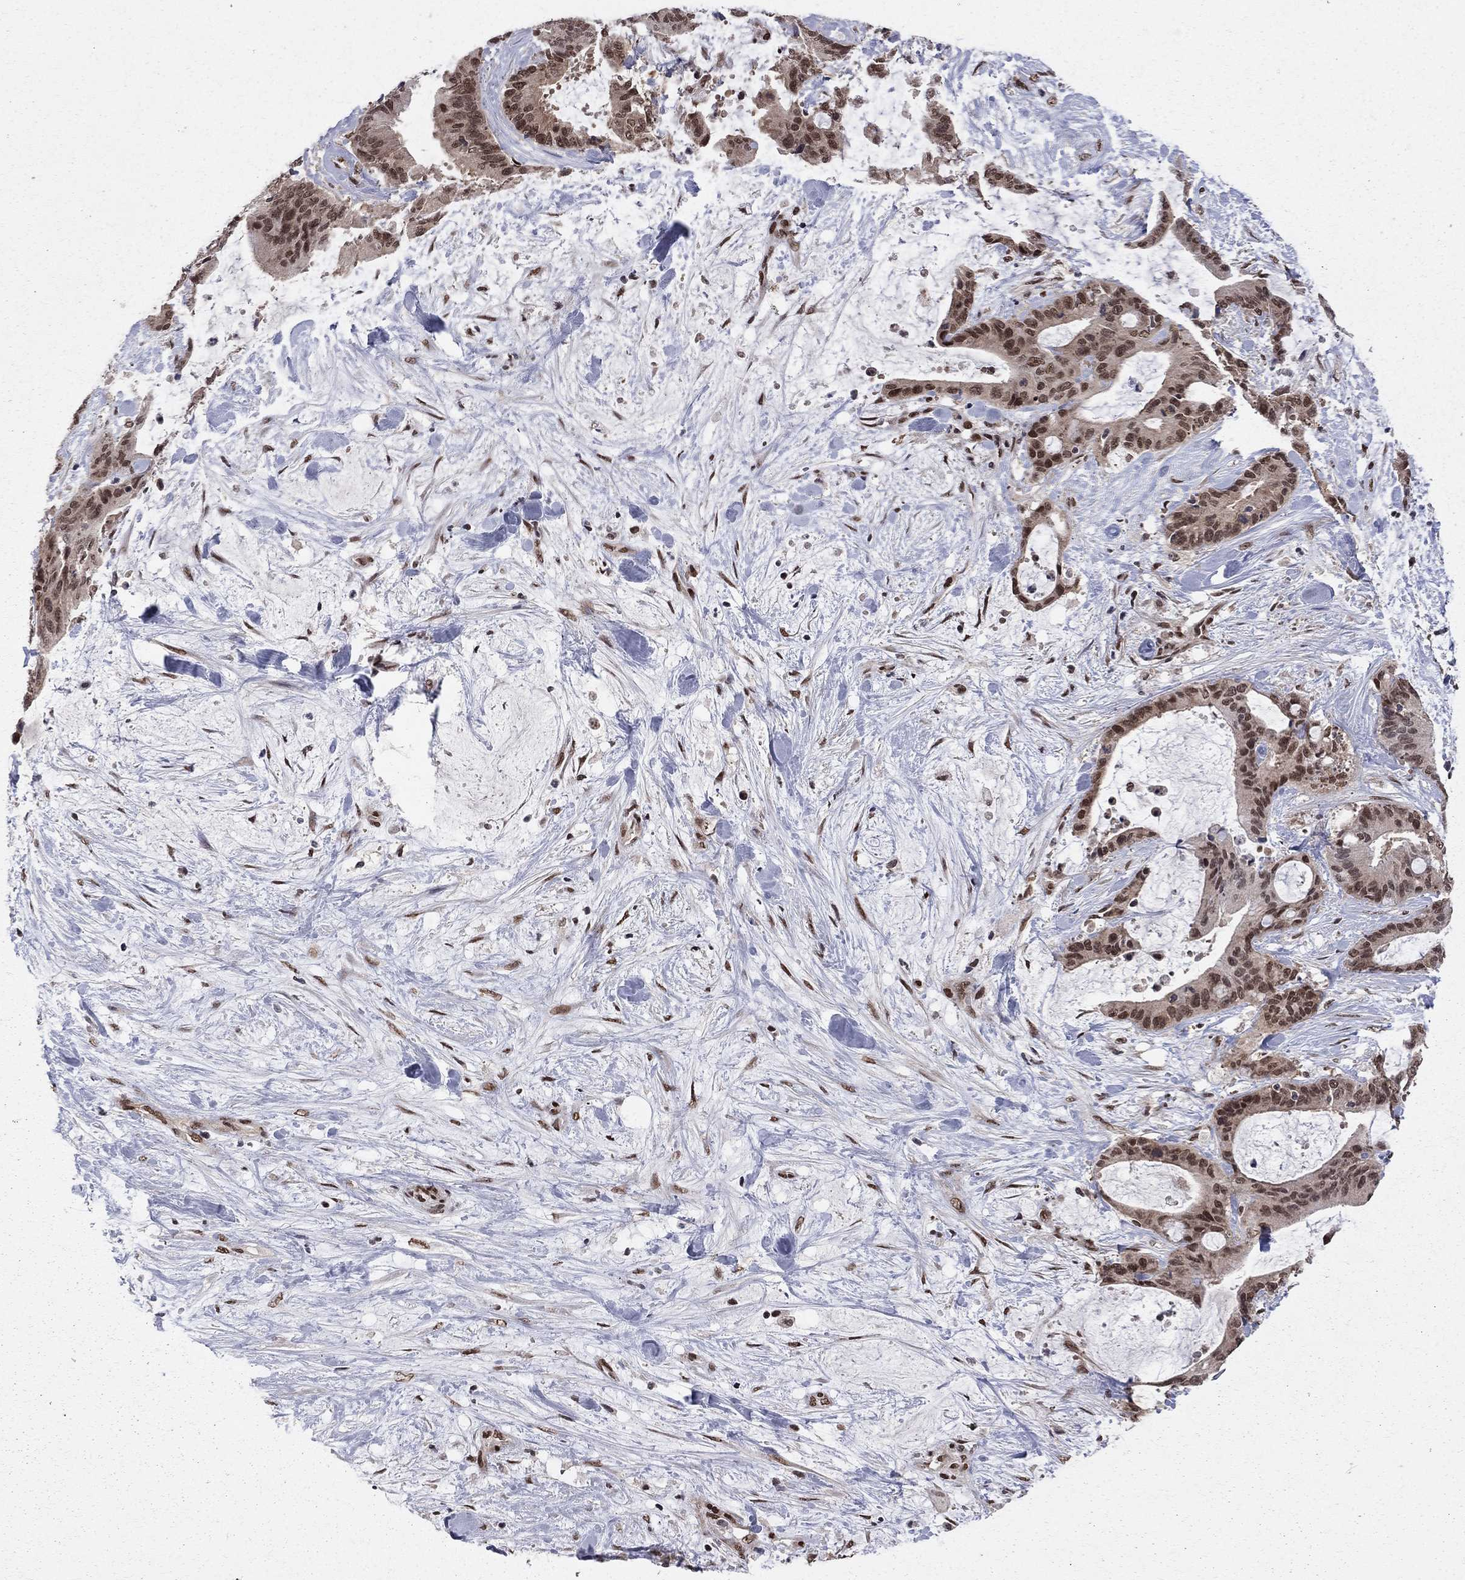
{"staining": {"intensity": "strong", "quantity": "25%-75%", "location": "nuclear"}, "tissue": "liver cancer", "cell_type": "Tumor cells", "image_type": "cancer", "snomed": [{"axis": "morphology", "description": "Cholangiocarcinoma"}, {"axis": "topography", "description": "Liver"}], "caption": "Cholangiocarcinoma (liver) stained for a protein (brown) reveals strong nuclear positive expression in approximately 25%-75% of tumor cells.", "gene": "SAP30L", "patient": {"sex": "female", "age": 73}}